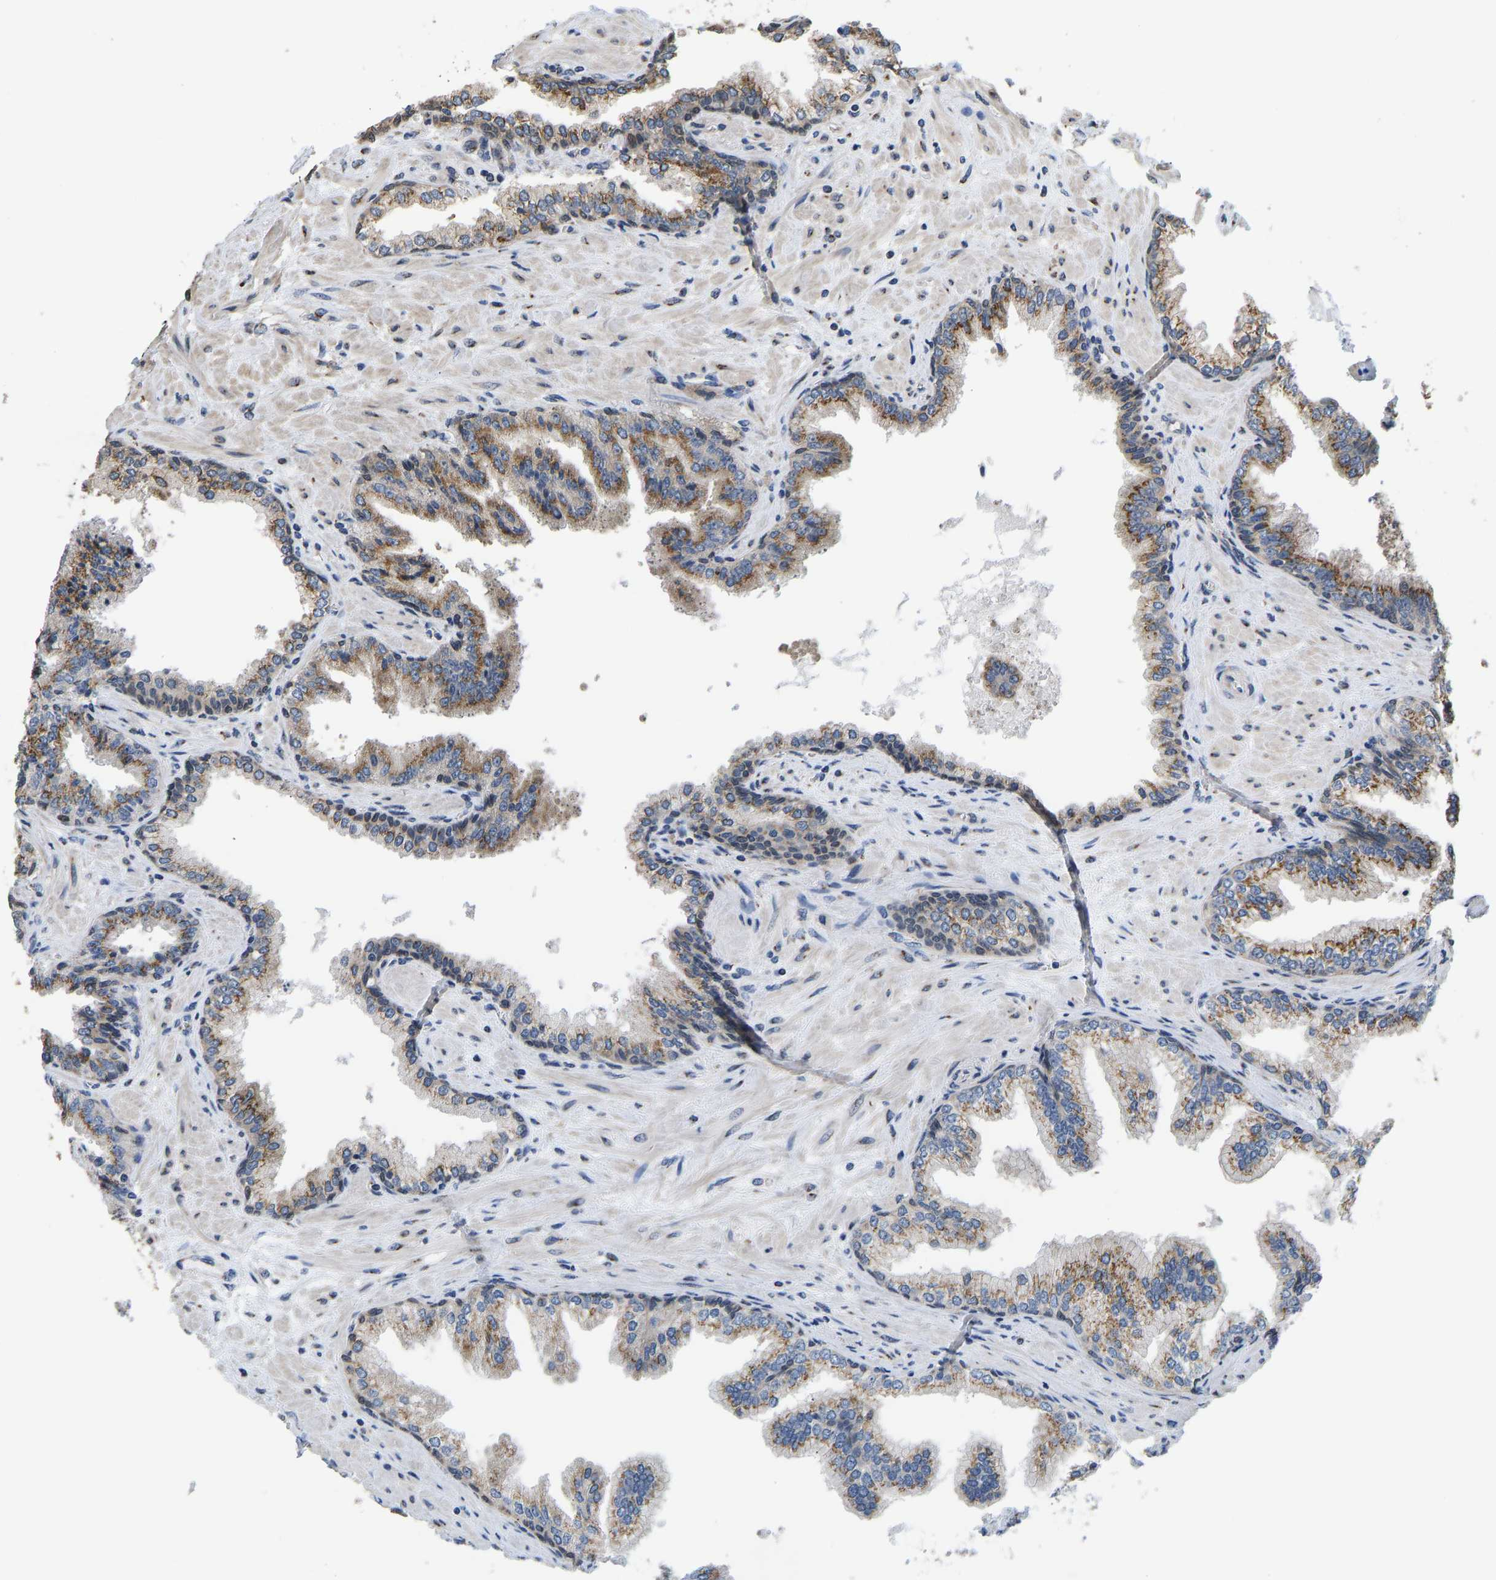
{"staining": {"intensity": "strong", "quantity": ">75%", "location": "cytoplasmic/membranous"}, "tissue": "prostate cancer", "cell_type": "Tumor cells", "image_type": "cancer", "snomed": [{"axis": "morphology", "description": "Adenocarcinoma, High grade"}, {"axis": "topography", "description": "Prostate"}], "caption": "Human adenocarcinoma (high-grade) (prostate) stained with a brown dye demonstrates strong cytoplasmic/membranous positive staining in approximately >75% of tumor cells.", "gene": "YIPF4", "patient": {"sex": "male", "age": 71}}